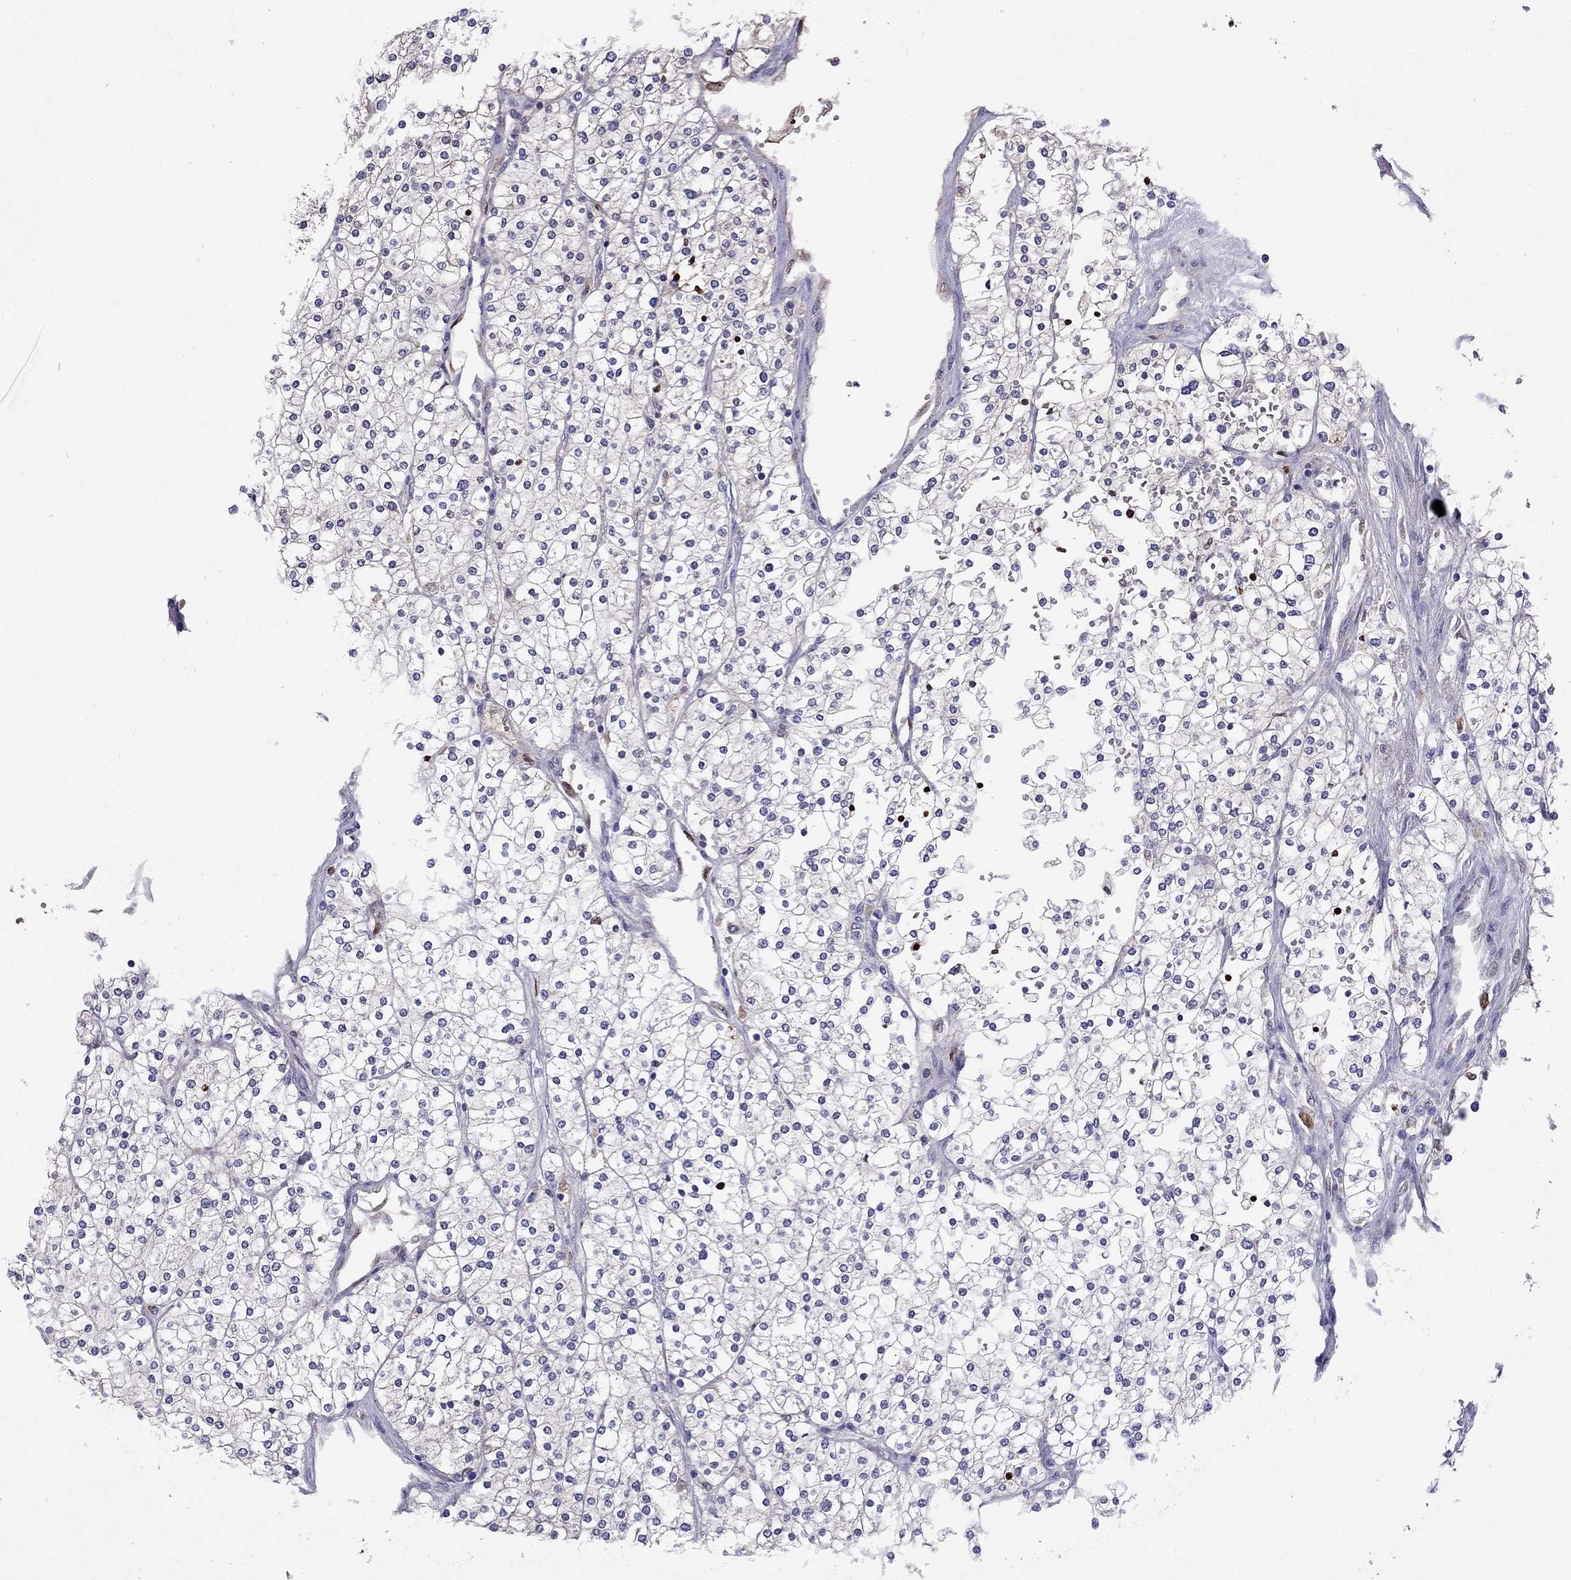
{"staining": {"intensity": "negative", "quantity": "none", "location": "none"}, "tissue": "renal cancer", "cell_type": "Tumor cells", "image_type": "cancer", "snomed": [{"axis": "morphology", "description": "Adenocarcinoma, NOS"}, {"axis": "topography", "description": "Kidney"}], "caption": "A histopathology image of adenocarcinoma (renal) stained for a protein demonstrates no brown staining in tumor cells.", "gene": "SERPINA3", "patient": {"sex": "male", "age": 80}}